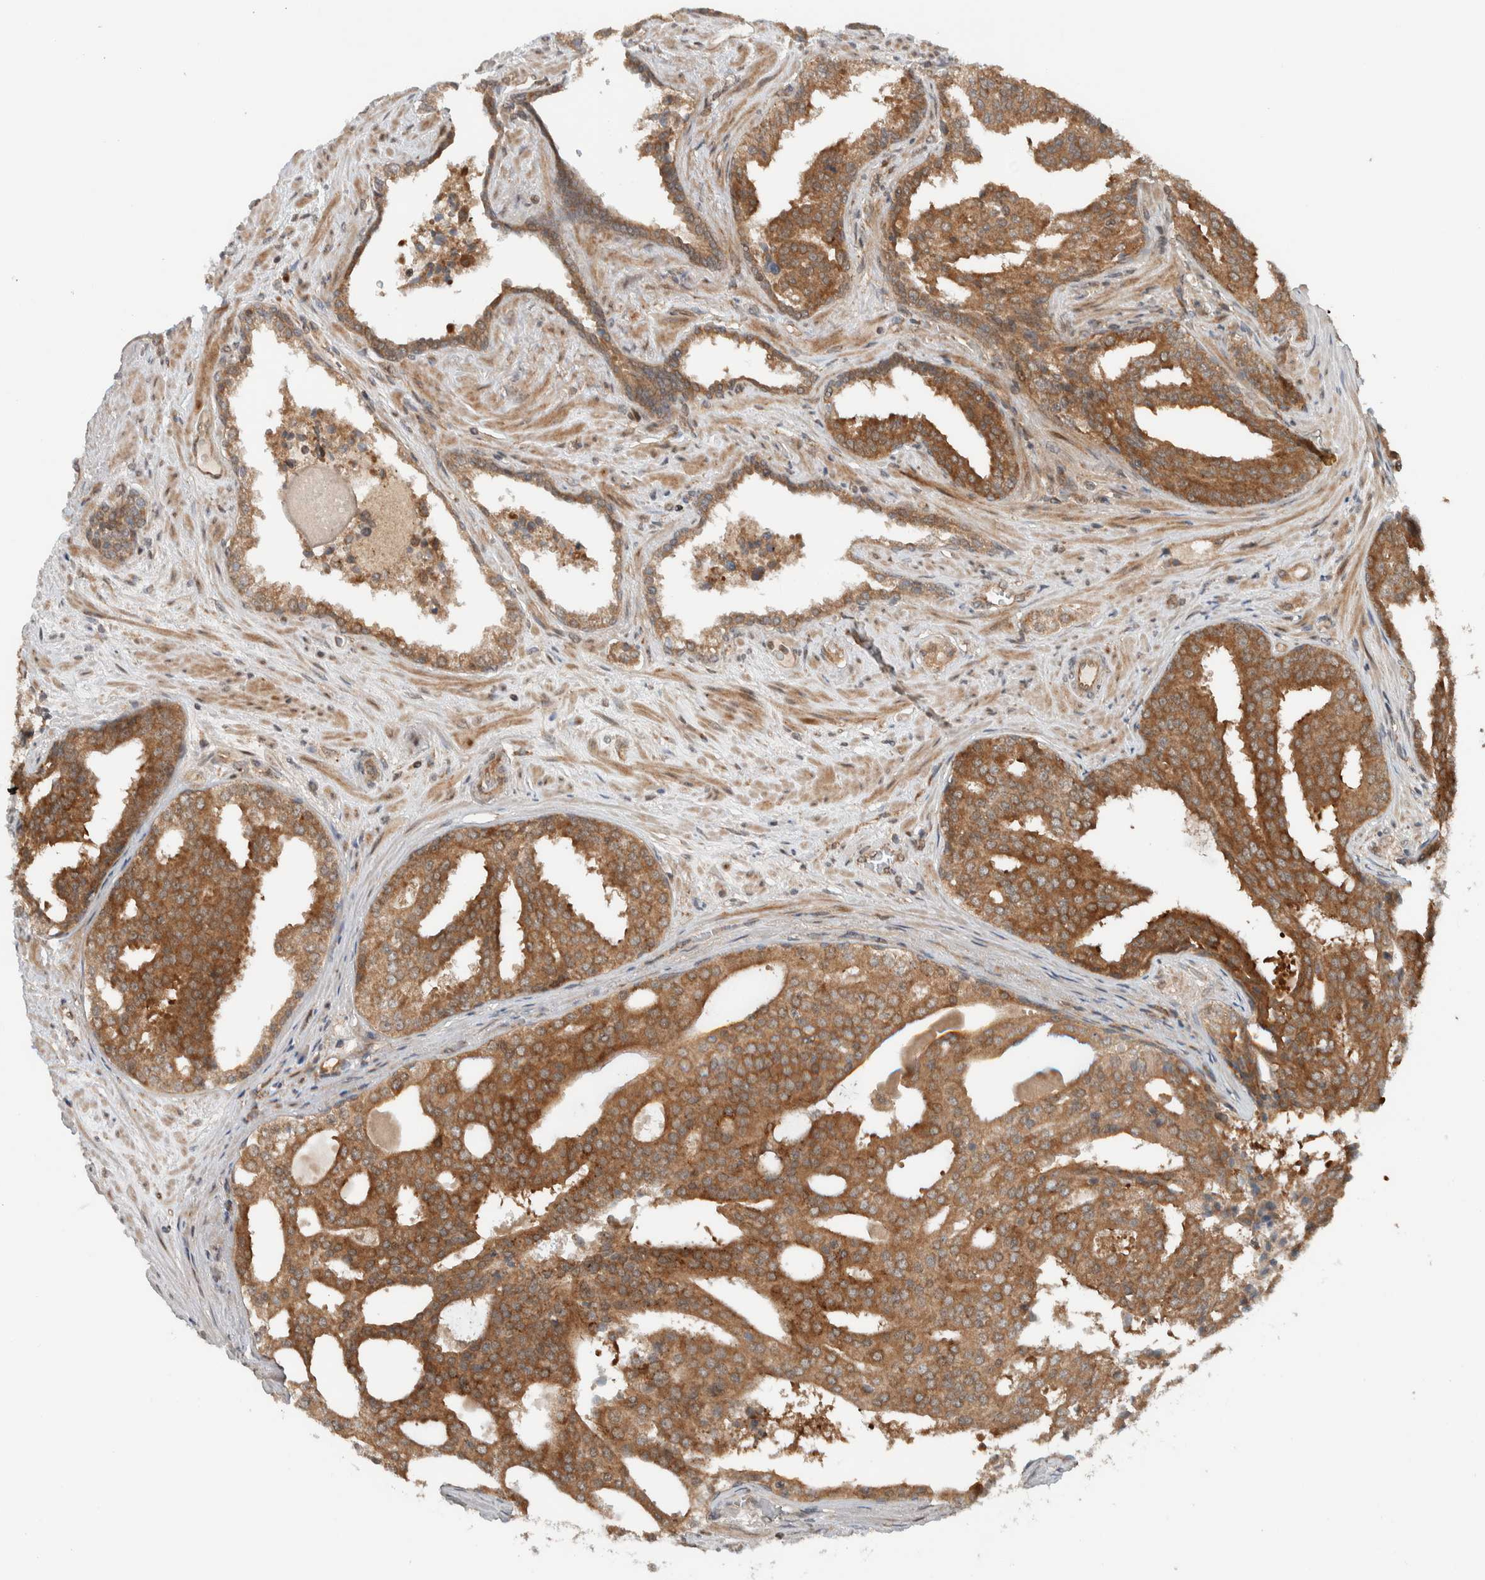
{"staining": {"intensity": "moderate", "quantity": ">75%", "location": "cytoplasmic/membranous"}, "tissue": "prostate cancer", "cell_type": "Tumor cells", "image_type": "cancer", "snomed": [{"axis": "morphology", "description": "Adenocarcinoma, High grade"}, {"axis": "topography", "description": "Prostate"}], "caption": "Protein staining of prostate adenocarcinoma (high-grade) tissue displays moderate cytoplasmic/membranous staining in about >75% of tumor cells. (brown staining indicates protein expression, while blue staining denotes nuclei).", "gene": "KLHL6", "patient": {"sex": "male", "age": 71}}